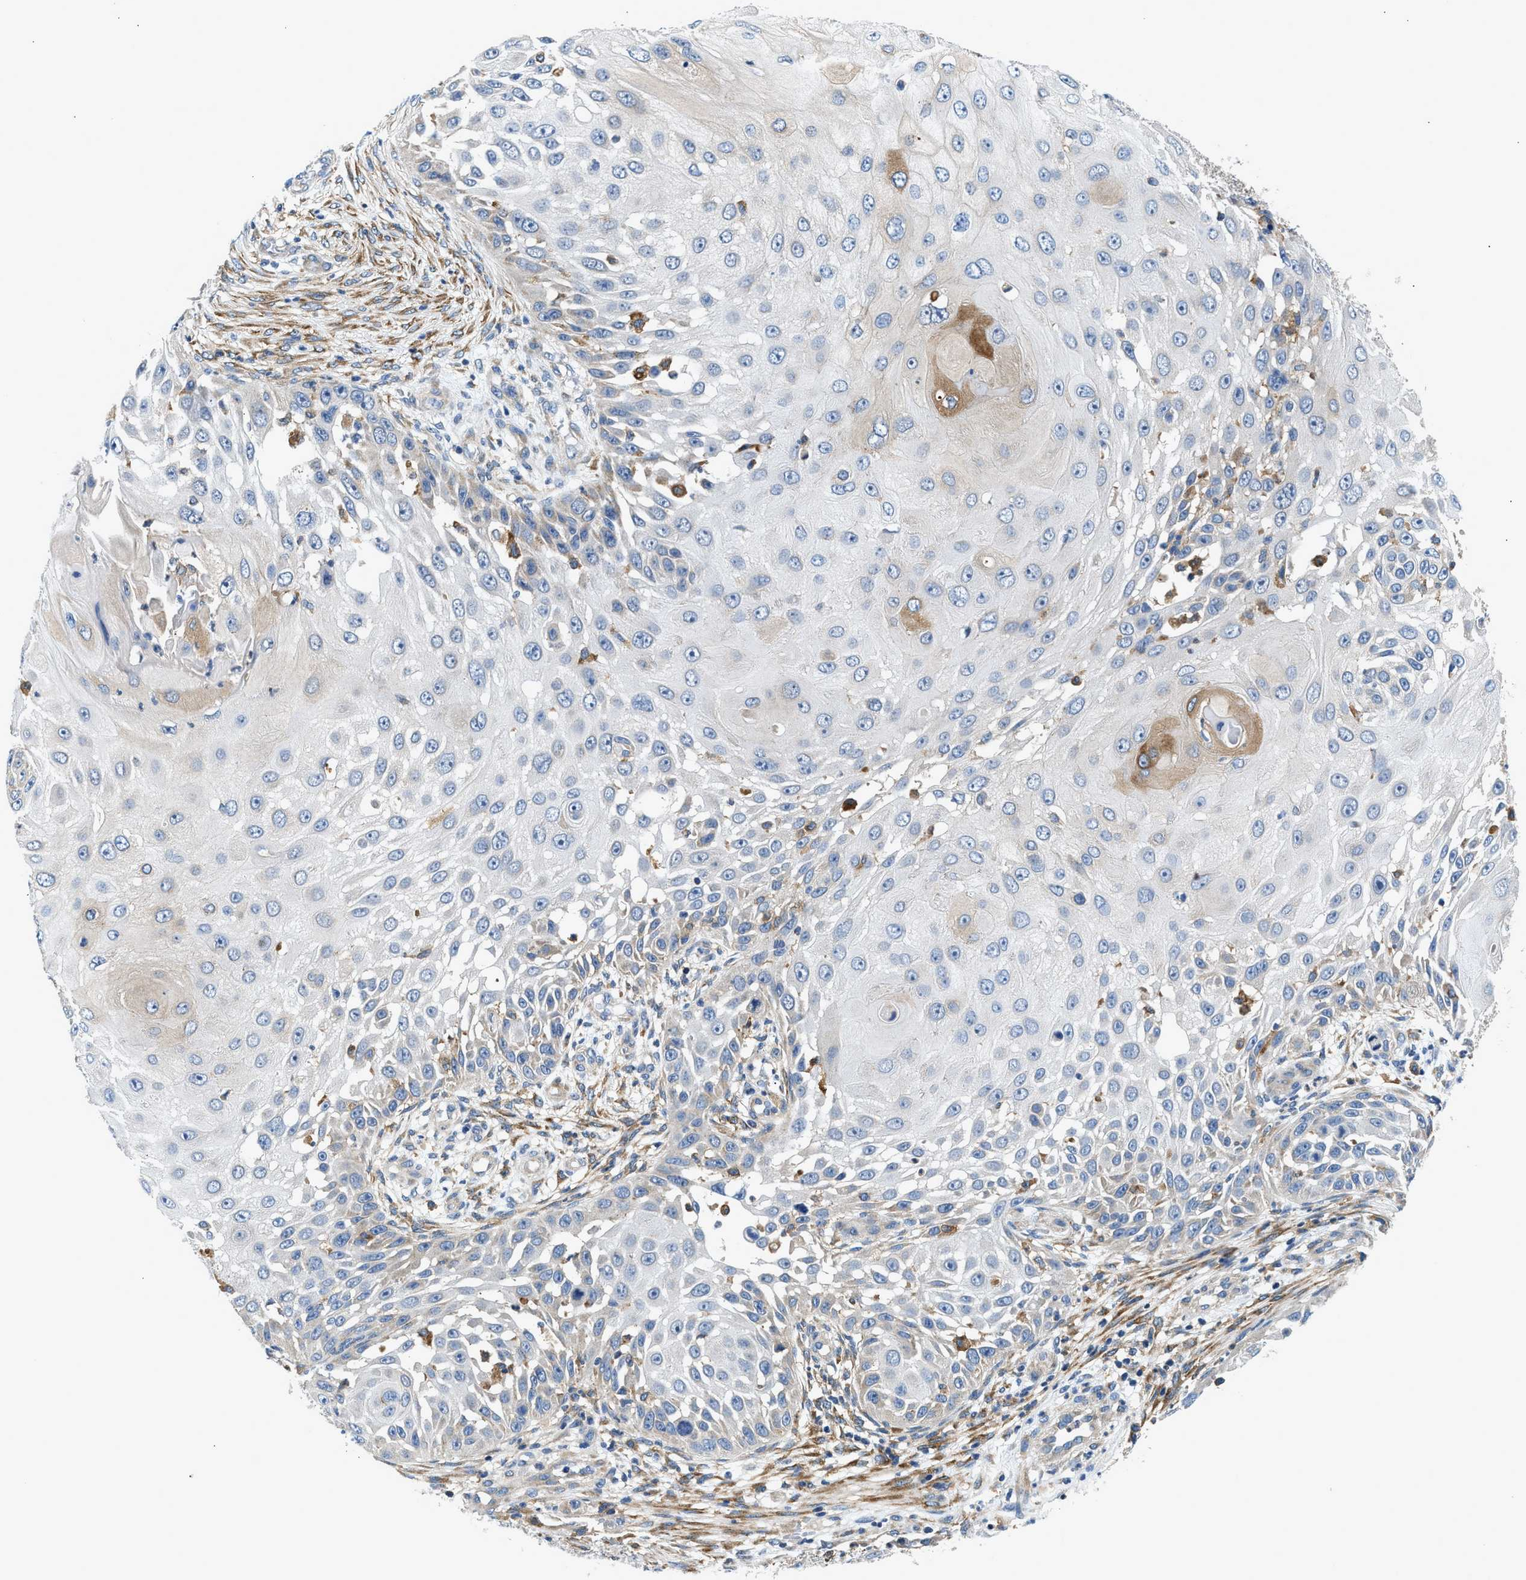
{"staining": {"intensity": "weak", "quantity": "<25%", "location": "cytoplasmic/membranous"}, "tissue": "skin cancer", "cell_type": "Tumor cells", "image_type": "cancer", "snomed": [{"axis": "morphology", "description": "Squamous cell carcinoma, NOS"}, {"axis": "topography", "description": "Skin"}], "caption": "IHC image of skin cancer stained for a protein (brown), which shows no staining in tumor cells. (Stains: DAB immunohistochemistry with hematoxylin counter stain, Microscopy: brightfield microscopy at high magnification).", "gene": "LPIN2", "patient": {"sex": "female", "age": 44}}